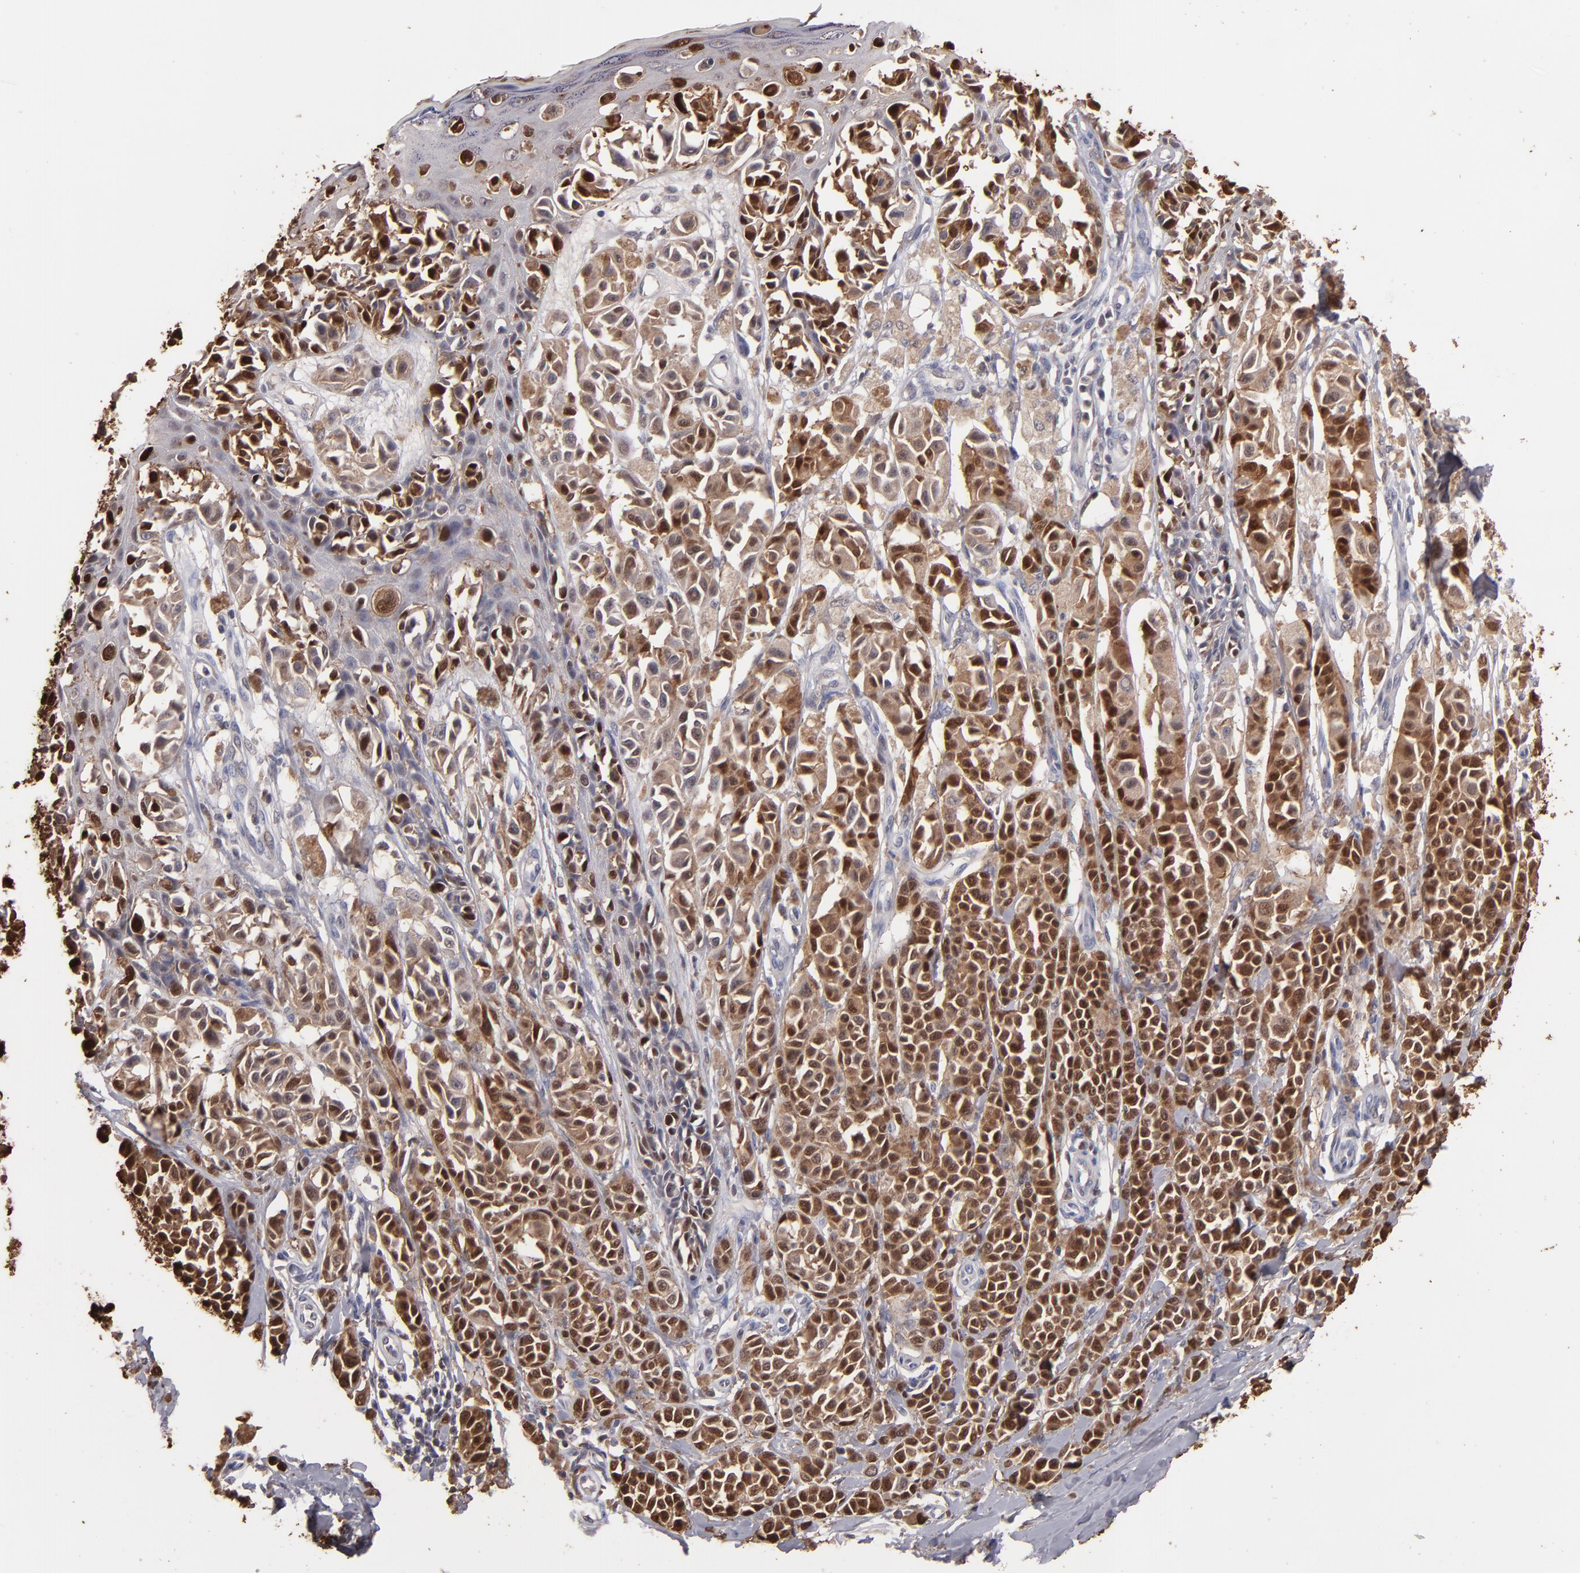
{"staining": {"intensity": "strong", "quantity": ">75%", "location": "cytoplasmic/membranous,nuclear"}, "tissue": "melanoma", "cell_type": "Tumor cells", "image_type": "cancer", "snomed": [{"axis": "morphology", "description": "Malignant melanoma, NOS"}, {"axis": "topography", "description": "Skin"}], "caption": "Brown immunohistochemical staining in human malignant melanoma shows strong cytoplasmic/membranous and nuclear expression in about >75% of tumor cells.", "gene": "S100A1", "patient": {"sex": "female", "age": 38}}